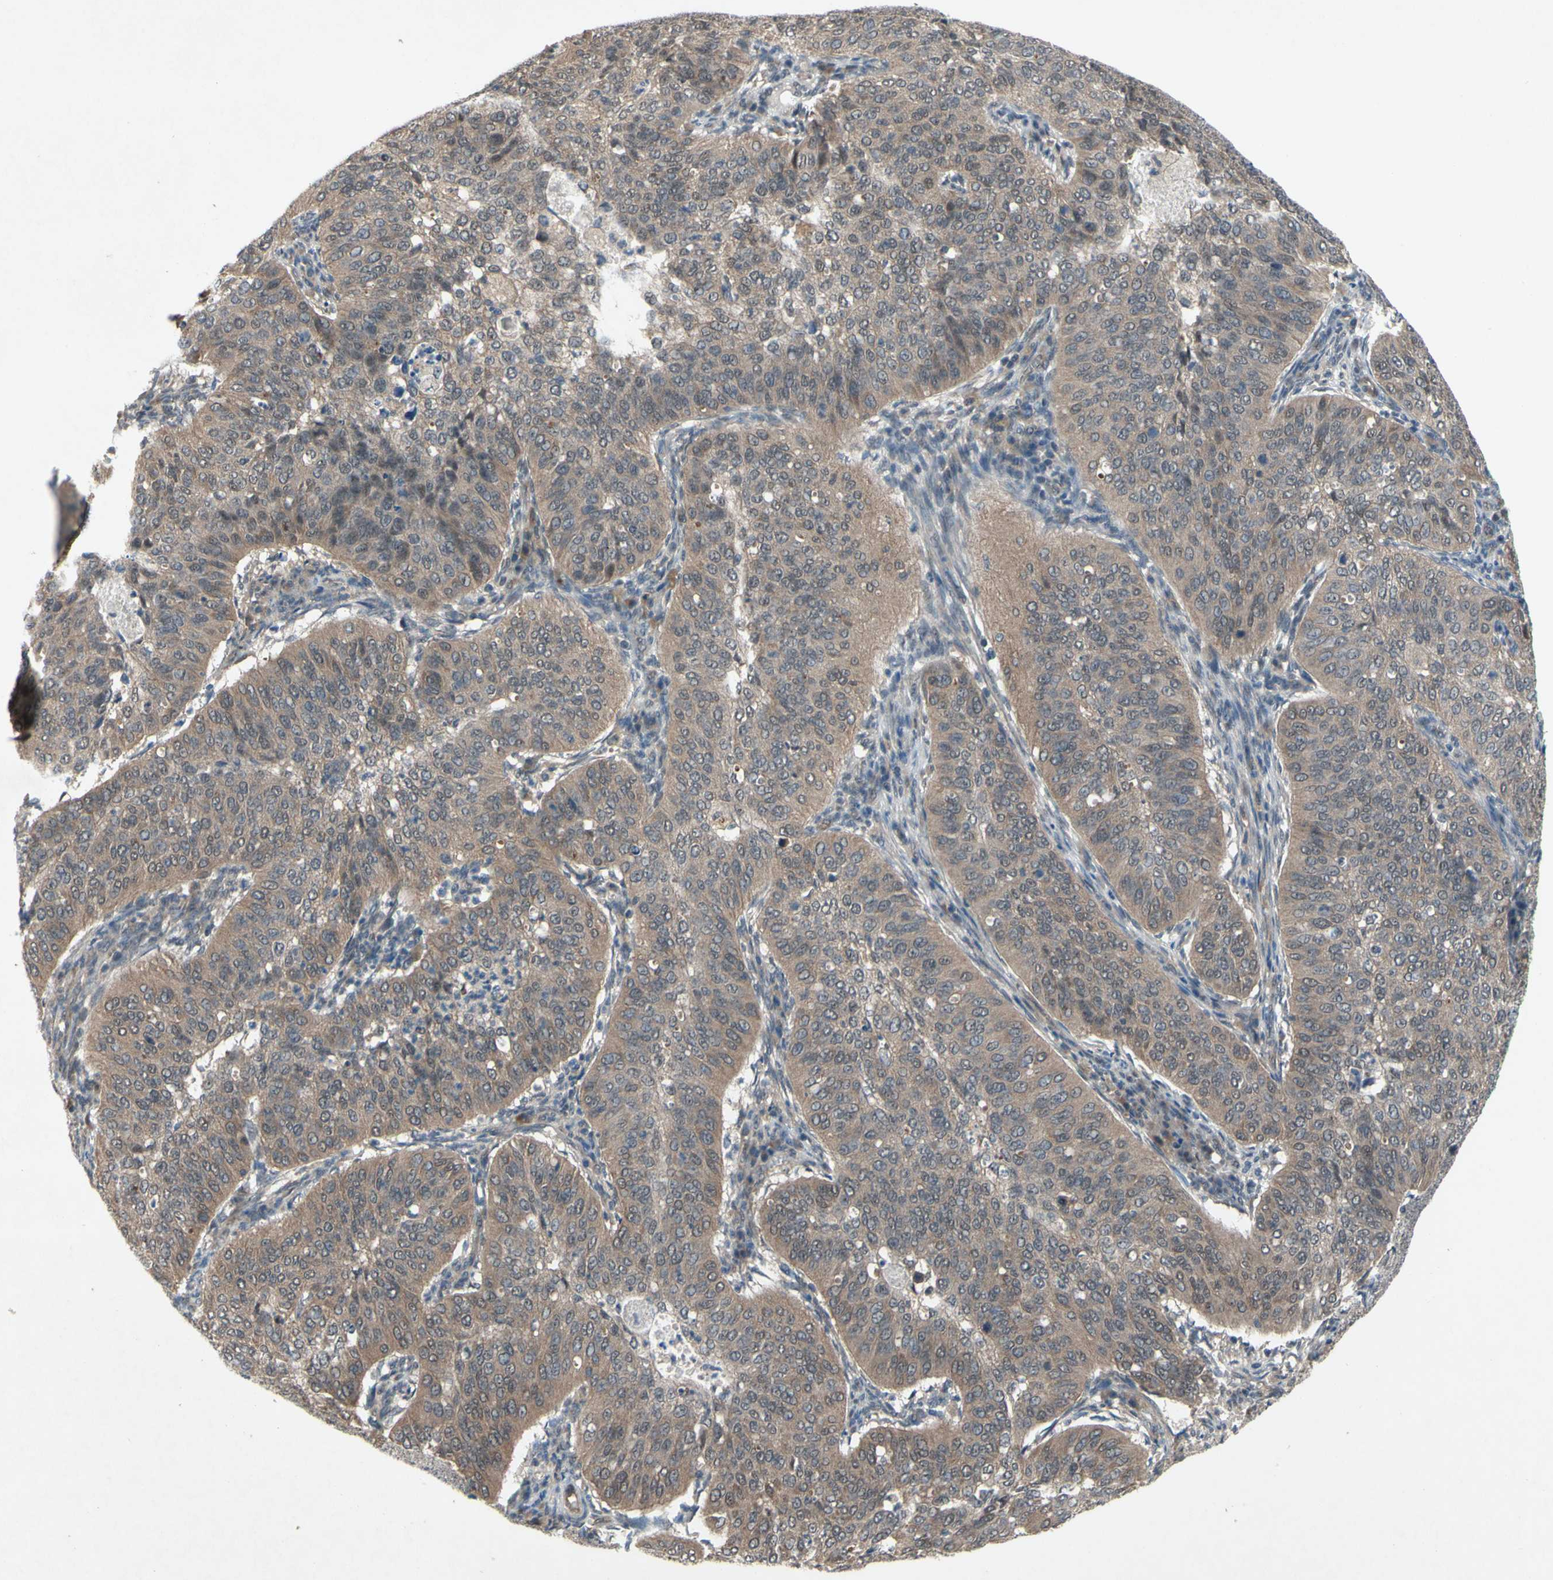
{"staining": {"intensity": "weak", "quantity": ">75%", "location": "cytoplasmic/membranous"}, "tissue": "cervical cancer", "cell_type": "Tumor cells", "image_type": "cancer", "snomed": [{"axis": "morphology", "description": "Normal tissue, NOS"}, {"axis": "morphology", "description": "Squamous cell carcinoma, NOS"}, {"axis": "topography", "description": "Cervix"}], "caption": "Immunohistochemical staining of cervical squamous cell carcinoma demonstrates weak cytoplasmic/membranous protein staining in approximately >75% of tumor cells.", "gene": "TRDMT1", "patient": {"sex": "female", "age": 39}}